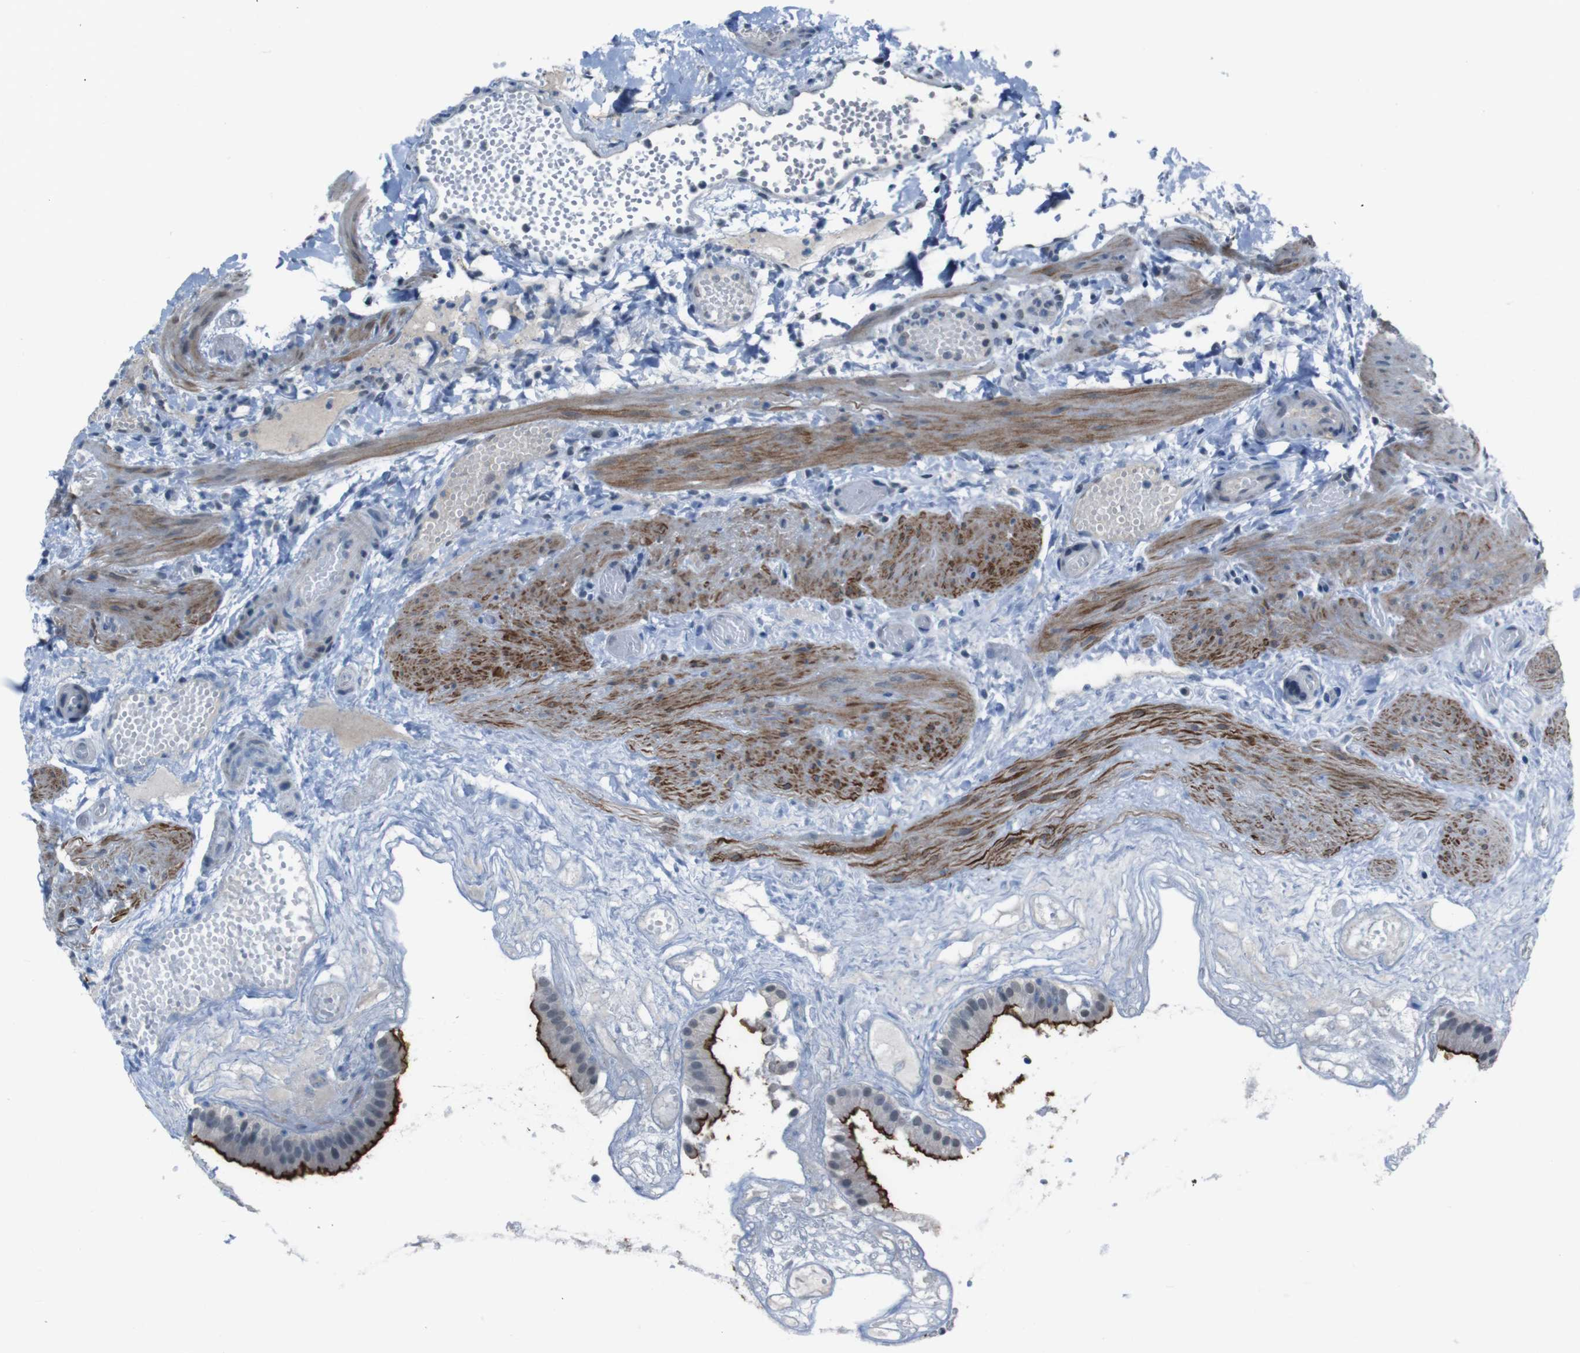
{"staining": {"intensity": "strong", "quantity": ">75%", "location": "cytoplasmic/membranous"}, "tissue": "gallbladder", "cell_type": "Glandular cells", "image_type": "normal", "snomed": [{"axis": "morphology", "description": "Normal tissue, NOS"}, {"axis": "topography", "description": "Gallbladder"}], "caption": "Brown immunohistochemical staining in unremarkable gallbladder demonstrates strong cytoplasmic/membranous positivity in approximately >75% of glandular cells. The staining is performed using DAB (3,3'-diaminobenzidine) brown chromogen to label protein expression. The nuclei are counter-stained blue using hematoxylin.", "gene": "CDHR2", "patient": {"sex": "female", "age": 26}}